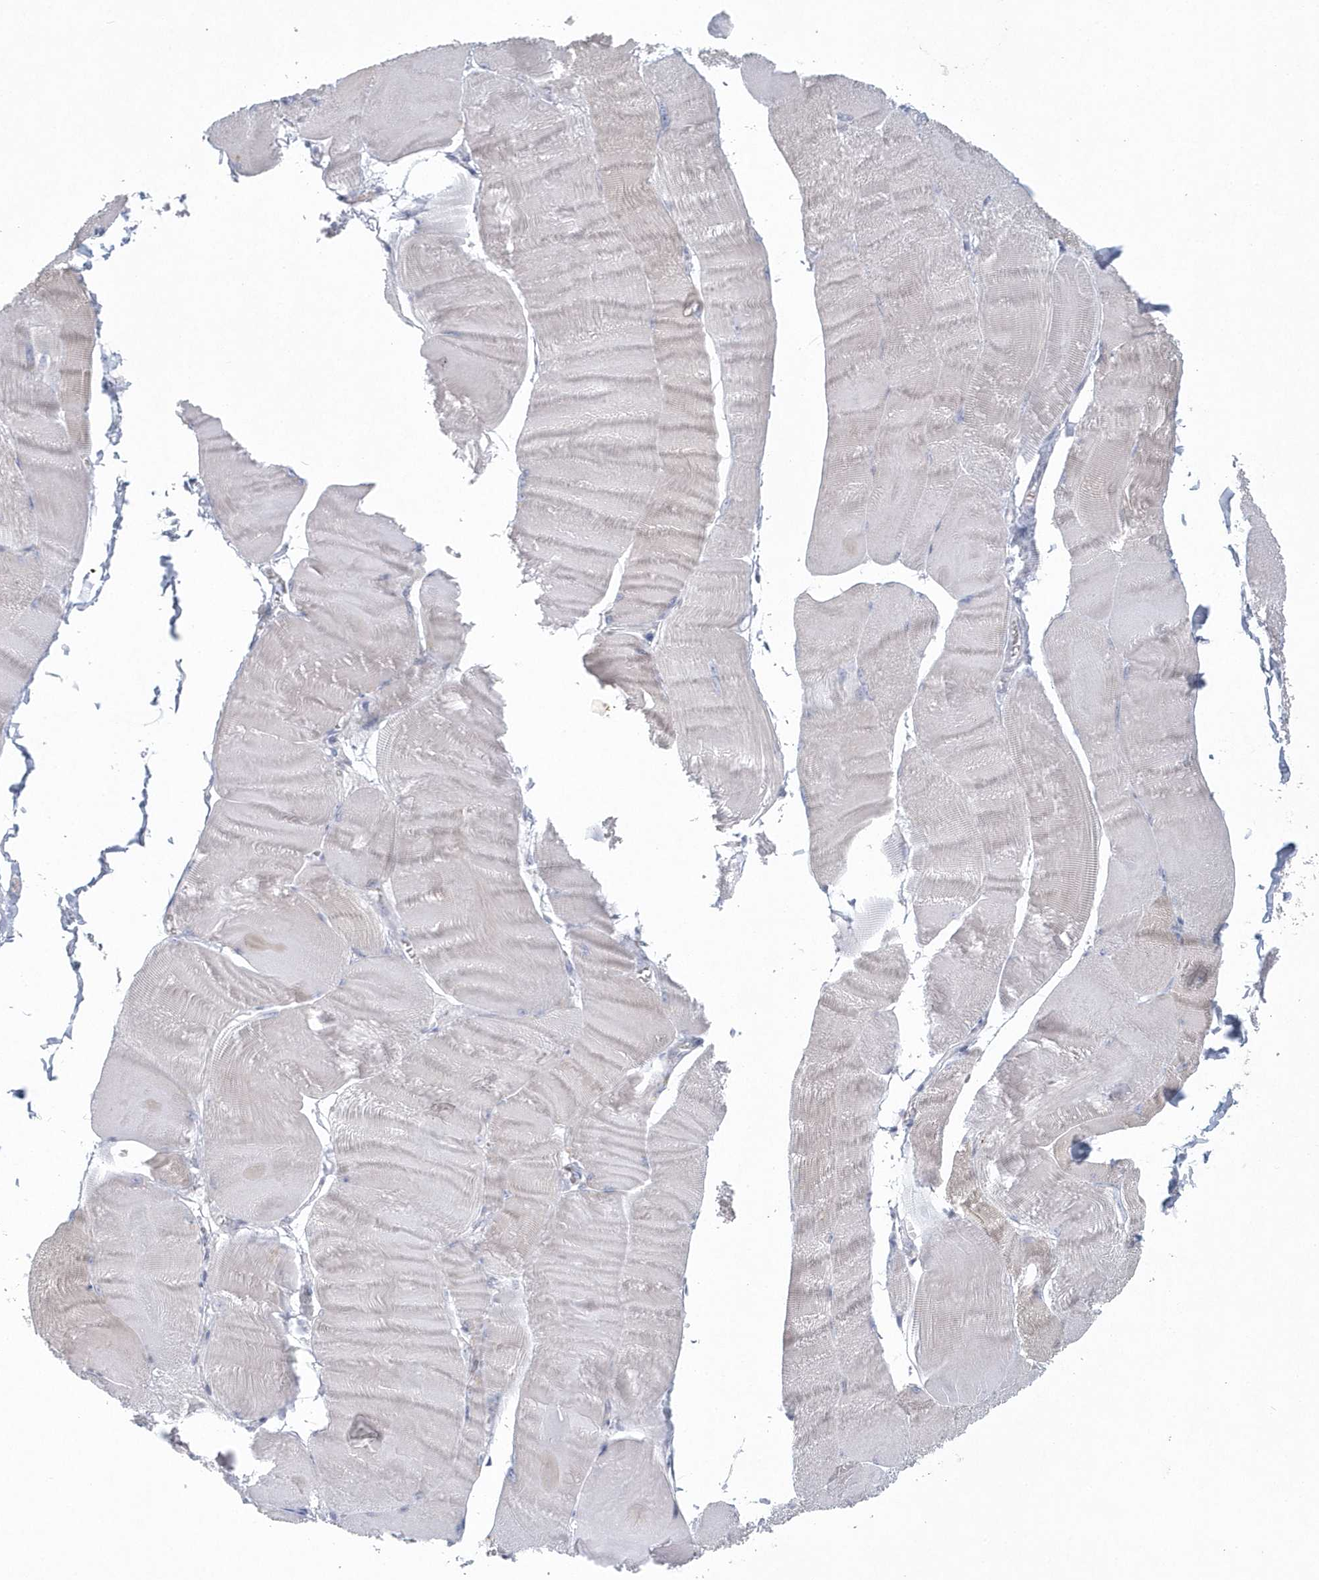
{"staining": {"intensity": "negative", "quantity": "none", "location": "none"}, "tissue": "skeletal muscle", "cell_type": "Myocytes", "image_type": "normal", "snomed": [{"axis": "morphology", "description": "Normal tissue, NOS"}, {"axis": "morphology", "description": "Basal cell carcinoma"}, {"axis": "topography", "description": "Skeletal muscle"}], "caption": "An immunohistochemistry image of normal skeletal muscle is shown. There is no staining in myocytes of skeletal muscle. (Brightfield microscopy of DAB IHC at high magnification).", "gene": "NIPAL1", "patient": {"sex": "female", "age": 64}}